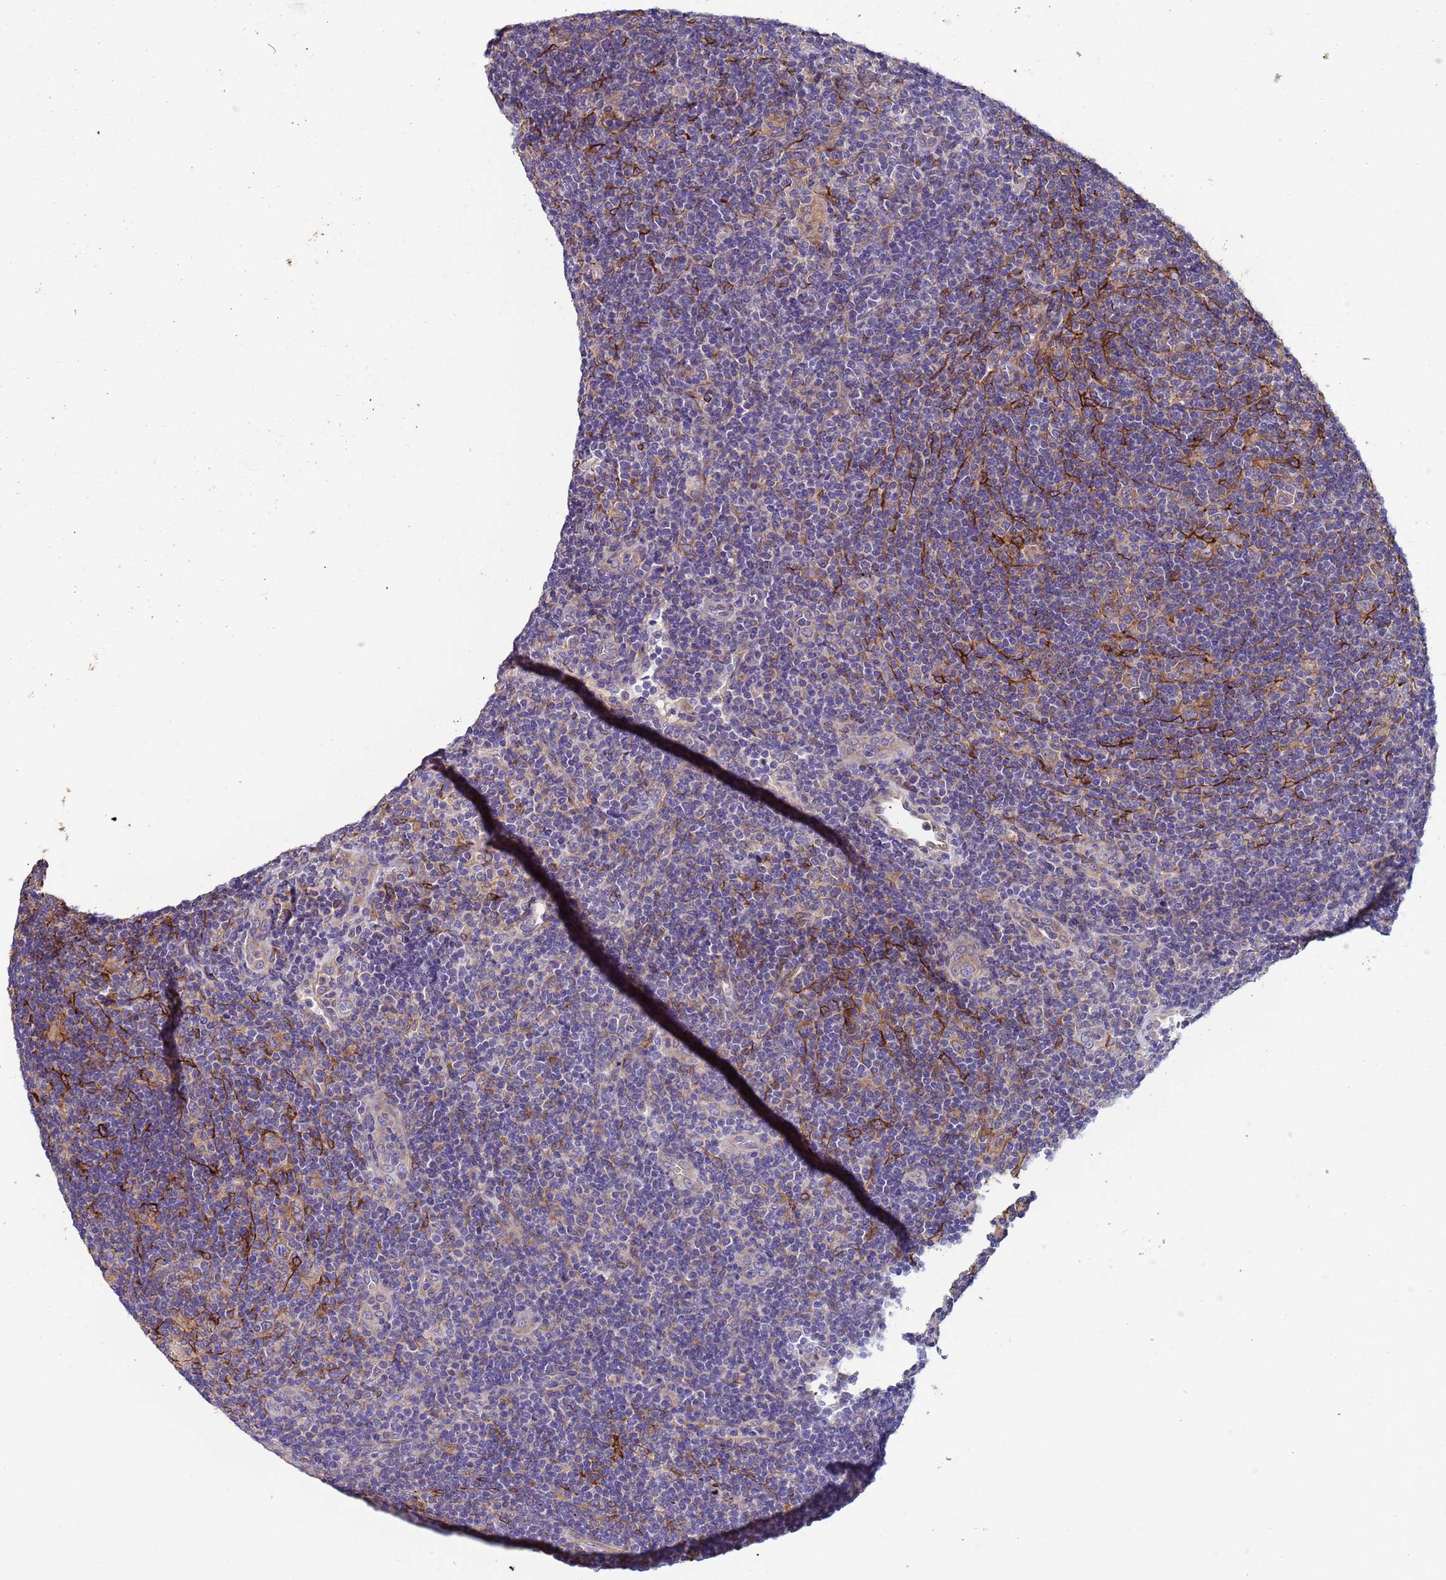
{"staining": {"intensity": "weak", "quantity": ">75%", "location": "cytoplasmic/membranous"}, "tissue": "lymphoma", "cell_type": "Tumor cells", "image_type": "cancer", "snomed": [{"axis": "morphology", "description": "Hodgkin's disease, NOS"}, {"axis": "topography", "description": "Lymph node"}], "caption": "Immunohistochemical staining of Hodgkin's disease reveals weak cytoplasmic/membranous protein staining in approximately >75% of tumor cells.", "gene": "PAQR7", "patient": {"sex": "female", "age": 57}}